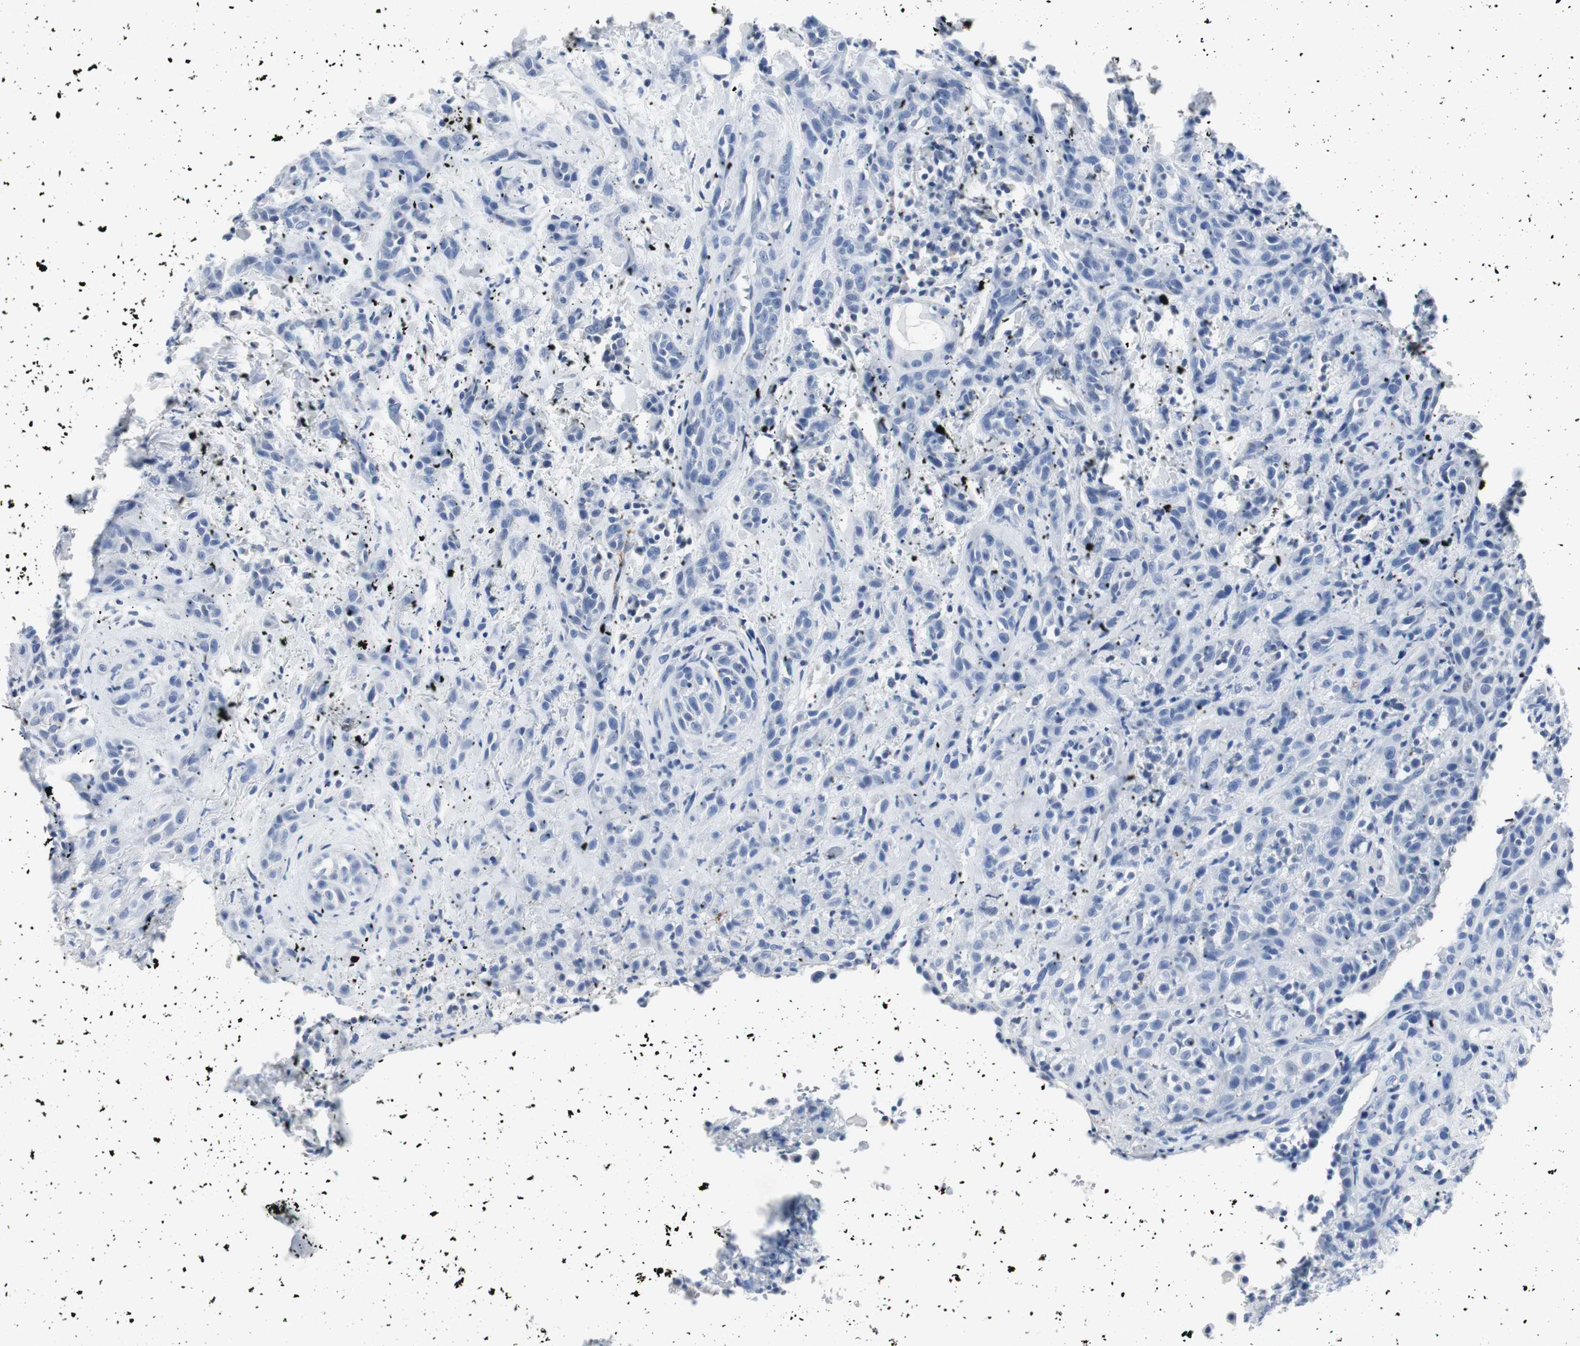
{"staining": {"intensity": "negative", "quantity": "none", "location": "none"}, "tissue": "head and neck cancer", "cell_type": "Tumor cells", "image_type": "cancer", "snomed": [{"axis": "morphology", "description": "Squamous cell carcinoma, NOS"}, {"axis": "topography", "description": "Head-Neck"}], "caption": "This is an immunohistochemistry photomicrograph of head and neck cancer (squamous cell carcinoma). There is no staining in tumor cells.", "gene": "GAP43", "patient": {"sex": "male", "age": 62}}